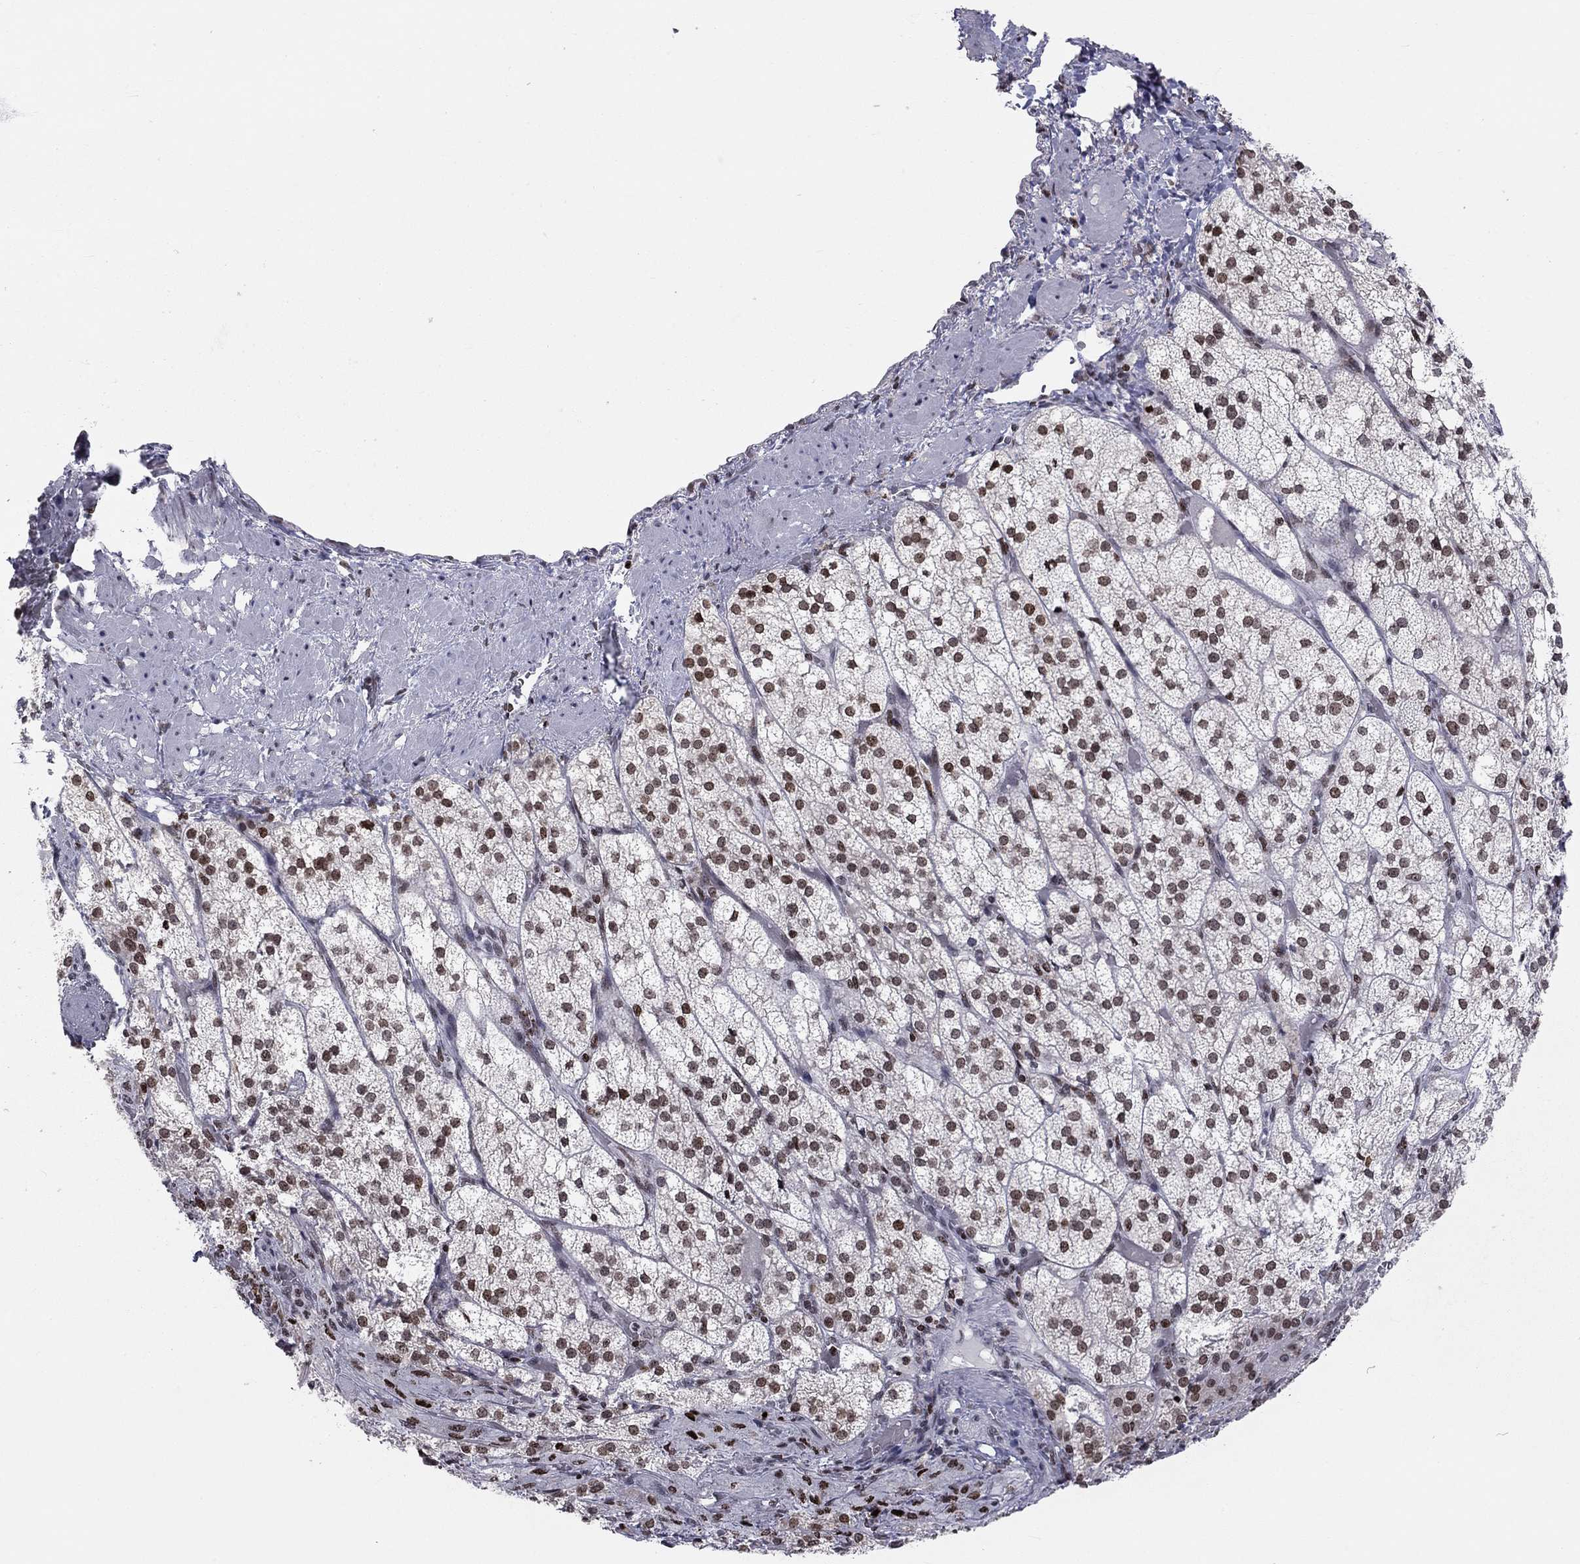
{"staining": {"intensity": "strong", "quantity": "<25%", "location": "nuclear"}, "tissue": "adrenal gland", "cell_type": "Glandular cells", "image_type": "normal", "snomed": [{"axis": "morphology", "description": "Normal tissue, NOS"}, {"axis": "topography", "description": "Adrenal gland"}], "caption": "A photomicrograph of adrenal gland stained for a protein shows strong nuclear brown staining in glandular cells.", "gene": "H2AX", "patient": {"sex": "female", "age": 60}}